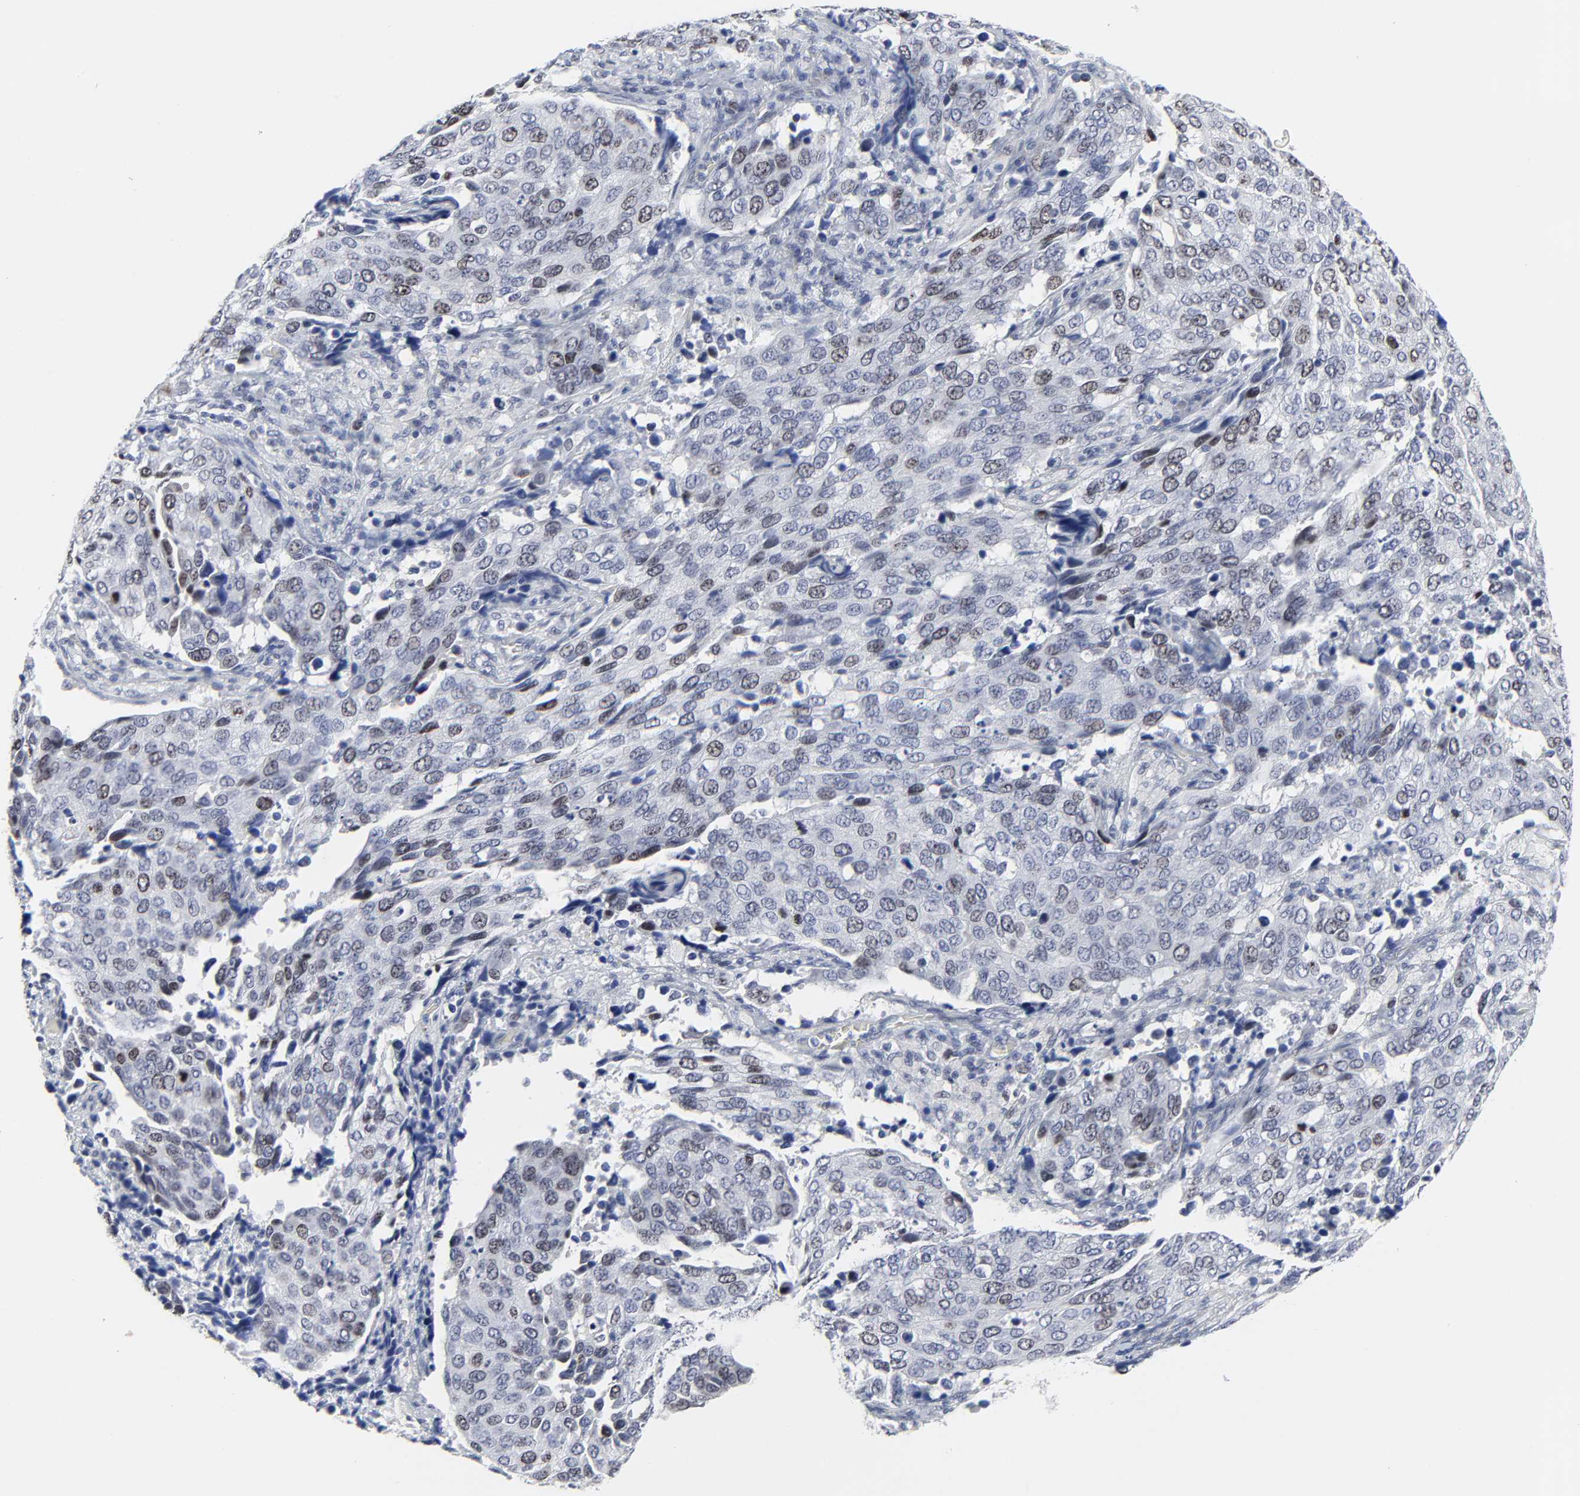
{"staining": {"intensity": "weak", "quantity": "25%-75%", "location": "nuclear"}, "tissue": "cervical cancer", "cell_type": "Tumor cells", "image_type": "cancer", "snomed": [{"axis": "morphology", "description": "Squamous cell carcinoma, NOS"}, {"axis": "topography", "description": "Cervix"}], "caption": "High-magnification brightfield microscopy of cervical cancer (squamous cell carcinoma) stained with DAB (3,3'-diaminobenzidine) (brown) and counterstained with hematoxylin (blue). tumor cells exhibit weak nuclear positivity is appreciated in approximately25%-75% of cells. The staining is performed using DAB (3,3'-diaminobenzidine) brown chromogen to label protein expression. The nuclei are counter-stained blue using hematoxylin.", "gene": "ZNF589", "patient": {"sex": "female", "age": 54}}